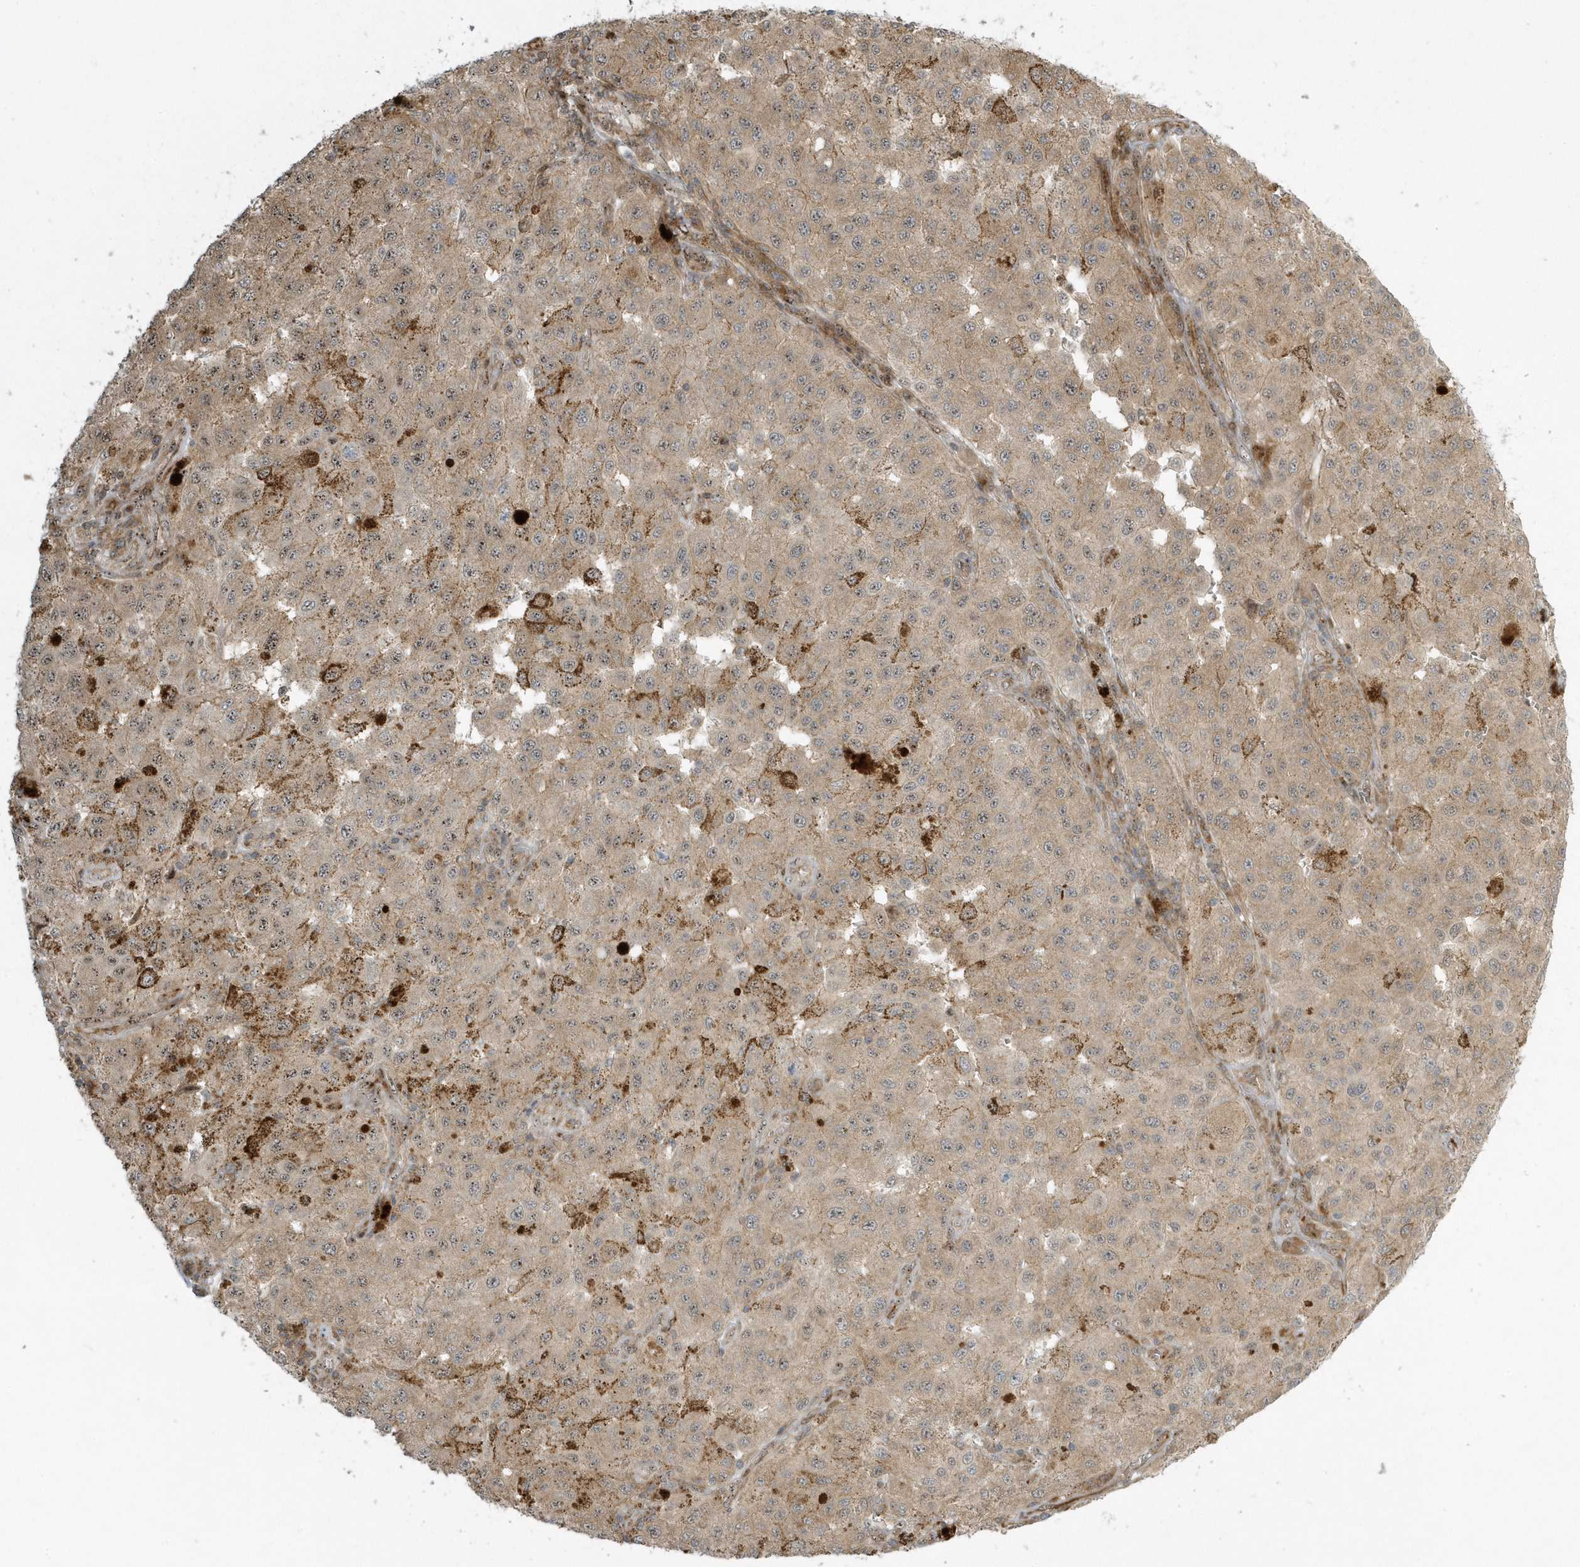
{"staining": {"intensity": "weak", "quantity": ">75%", "location": "cytoplasmic/membranous,nuclear"}, "tissue": "melanoma", "cell_type": "Tumor cells", "image_type": "cancer", "snomed": [{"axis": "morphology", "description": "Malignant melanoma, NOS"}, {"axis": "topography", "description": "Skin"}], "caption": "The immunohistochemical stain highlights weak cytoplasmic/membranous and nuclear expression in tumor cells of malignant melanoma tissue.", "gene": "MASP2", "patient": {"sex": "female", "age": 64}}